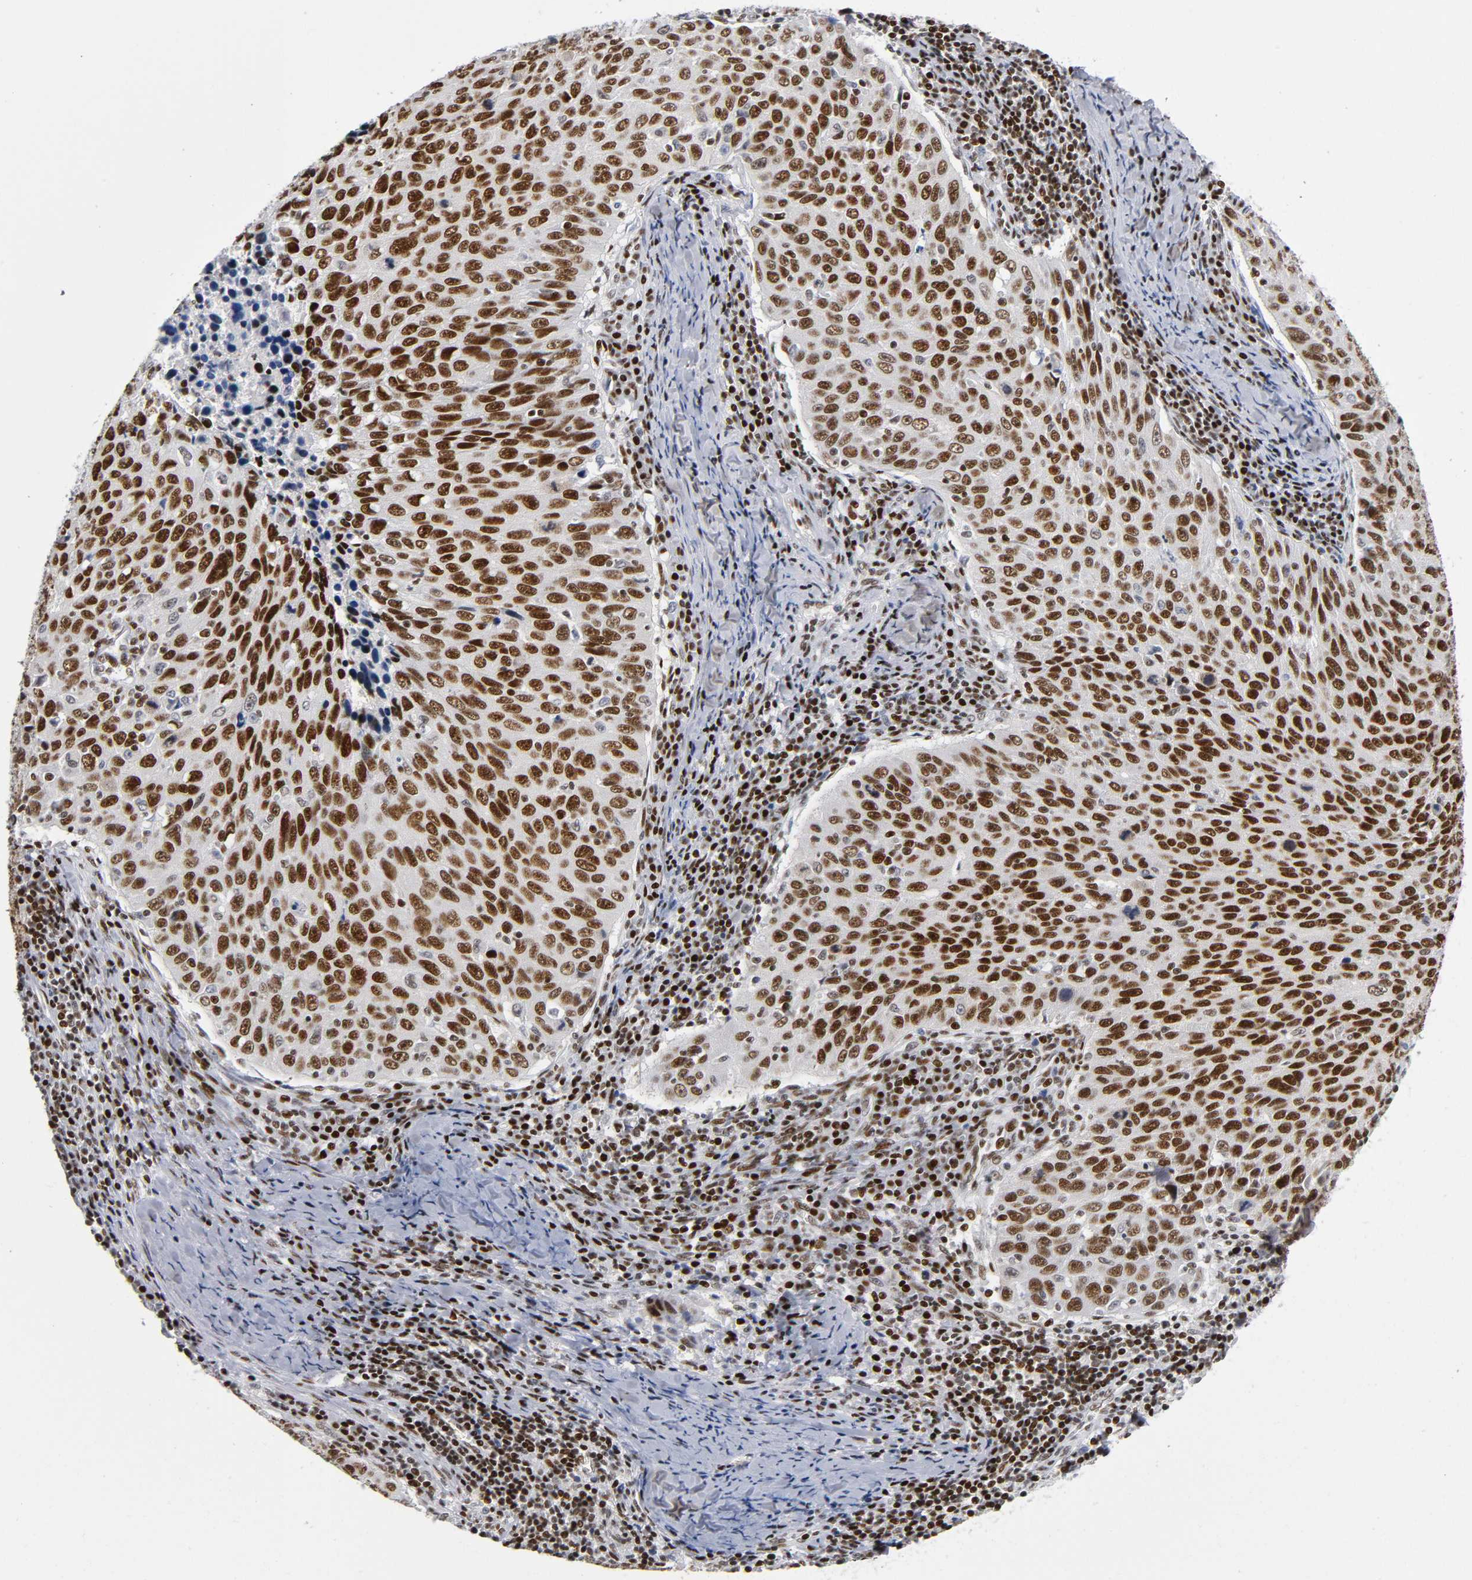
{"staining": {"intensity": "strong", "quantity": ">75%", "location": "nuclear"}, "tissue": "cervical cancer", "cell_type": "Tumor cells", "image_type": "cancer", "snomed": [{"axis": "morphology", "description": "Squamous cell carcinoma, NOS"}, {"axis": "topography", "description": "Cervix"}], "caption": "Cervical cancer (squamous cell carcinoma) stained with immunohistochemistry demonstrates strong nuclear staining in approximately >75% of tumor cells.", "gene": "SP3", "patient": {"sex": "female", "age": 53}}